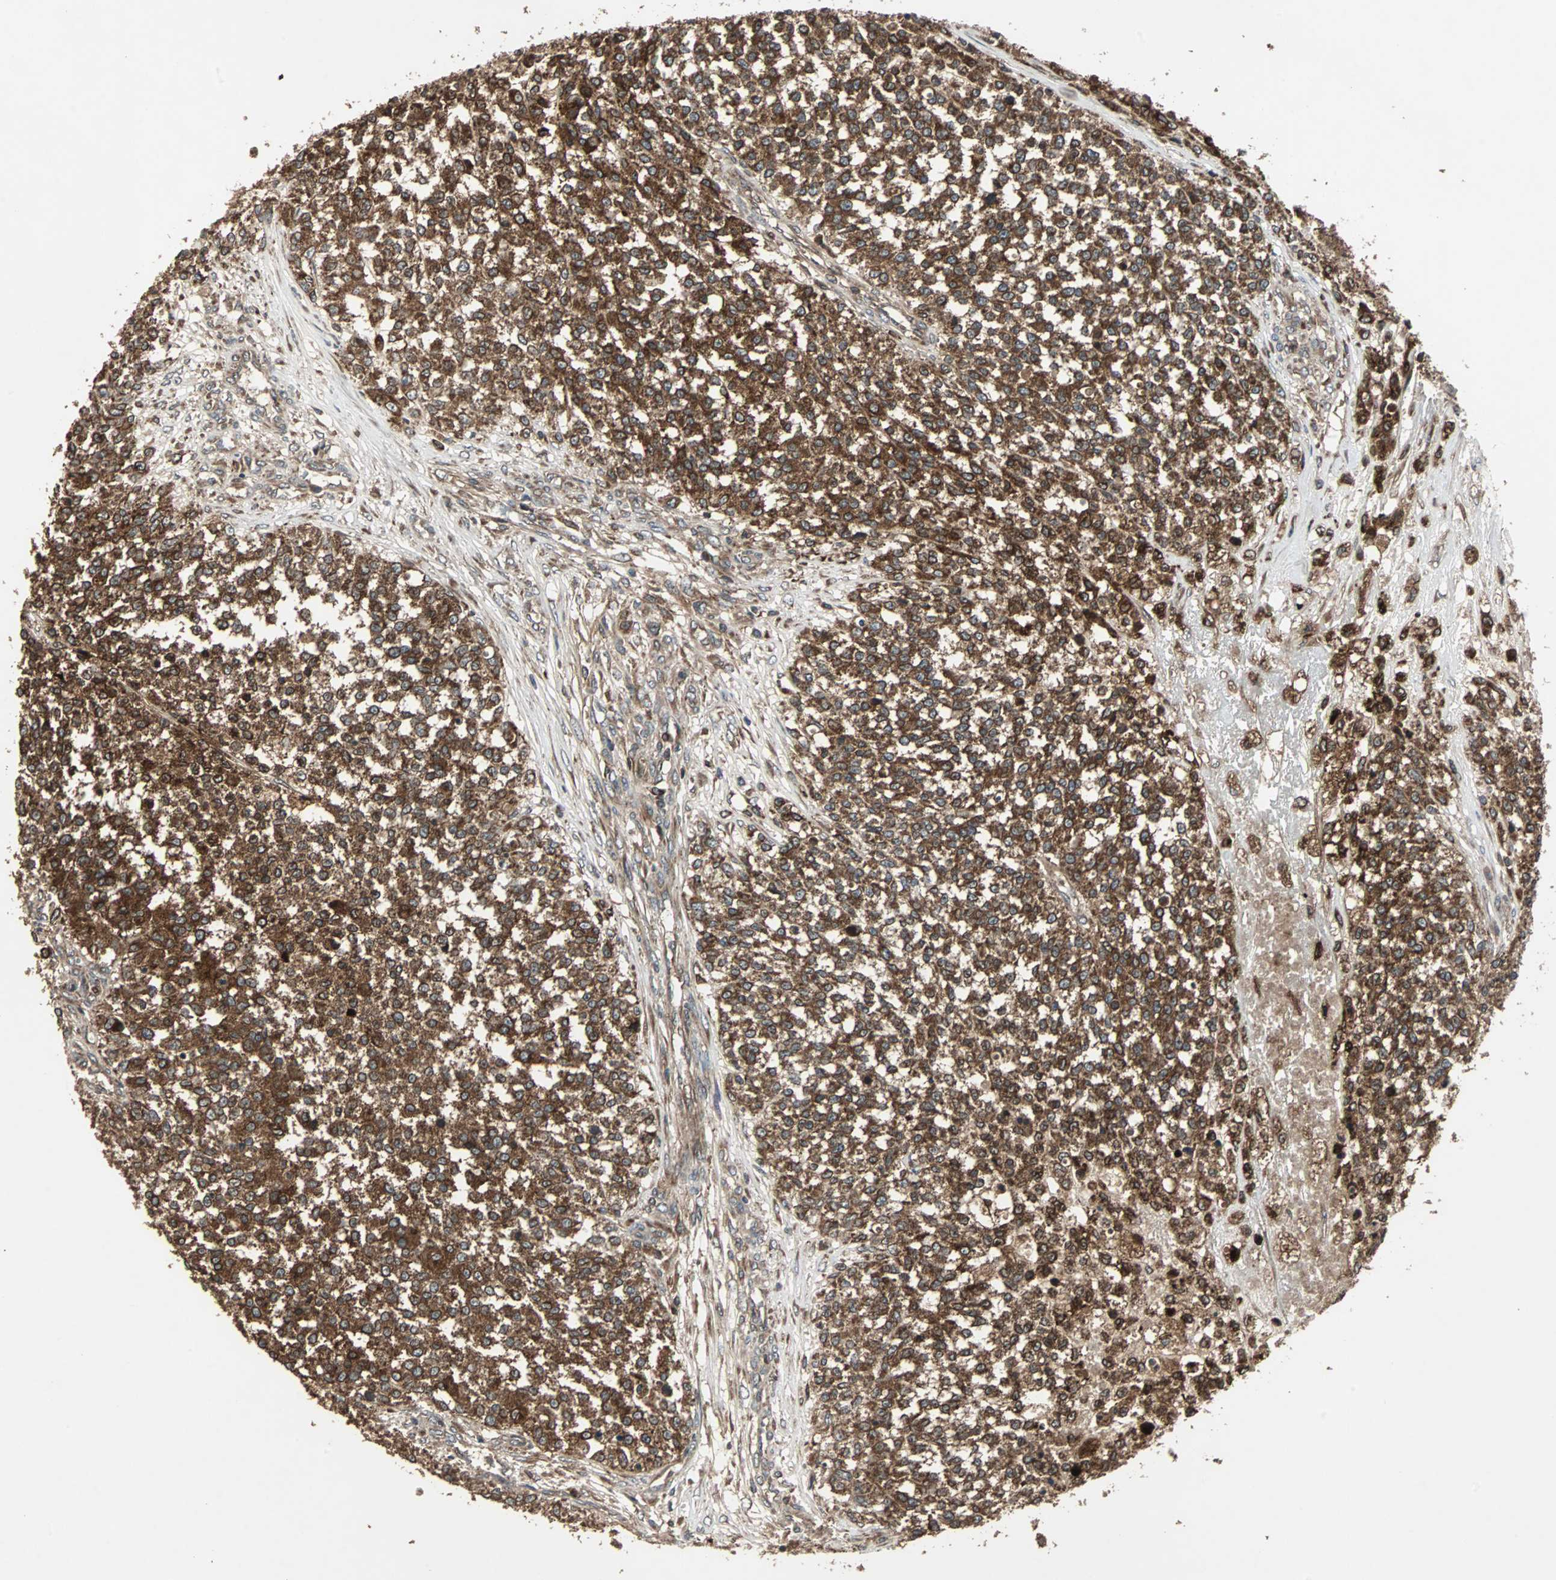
{"staining": {"intensity": "strong", "quantity": ">75%", "location": "cytoplasmic/membranous"}, "tissue": "testis cancer", "cell_type": "Tumor cells", "image_type": "cancer", "snomed": [{"axis": "morphology", "description": "Seminoma, NOS"}, {"axis": "topography", "description": "Testis"}], "caption": "Immunohistochemistry photomicrograph of neoplastic tissue: human testis cancer stained using immunohistochemistry (IHC) reveals high levels of strong protein expression localized specifically in the cytoplasmic/membranous of tumor cells, appearing as a cytoplasmic/membranous brown color.", "gene": "RAB7A", "patient": {"sex": "male", "age": 59}}